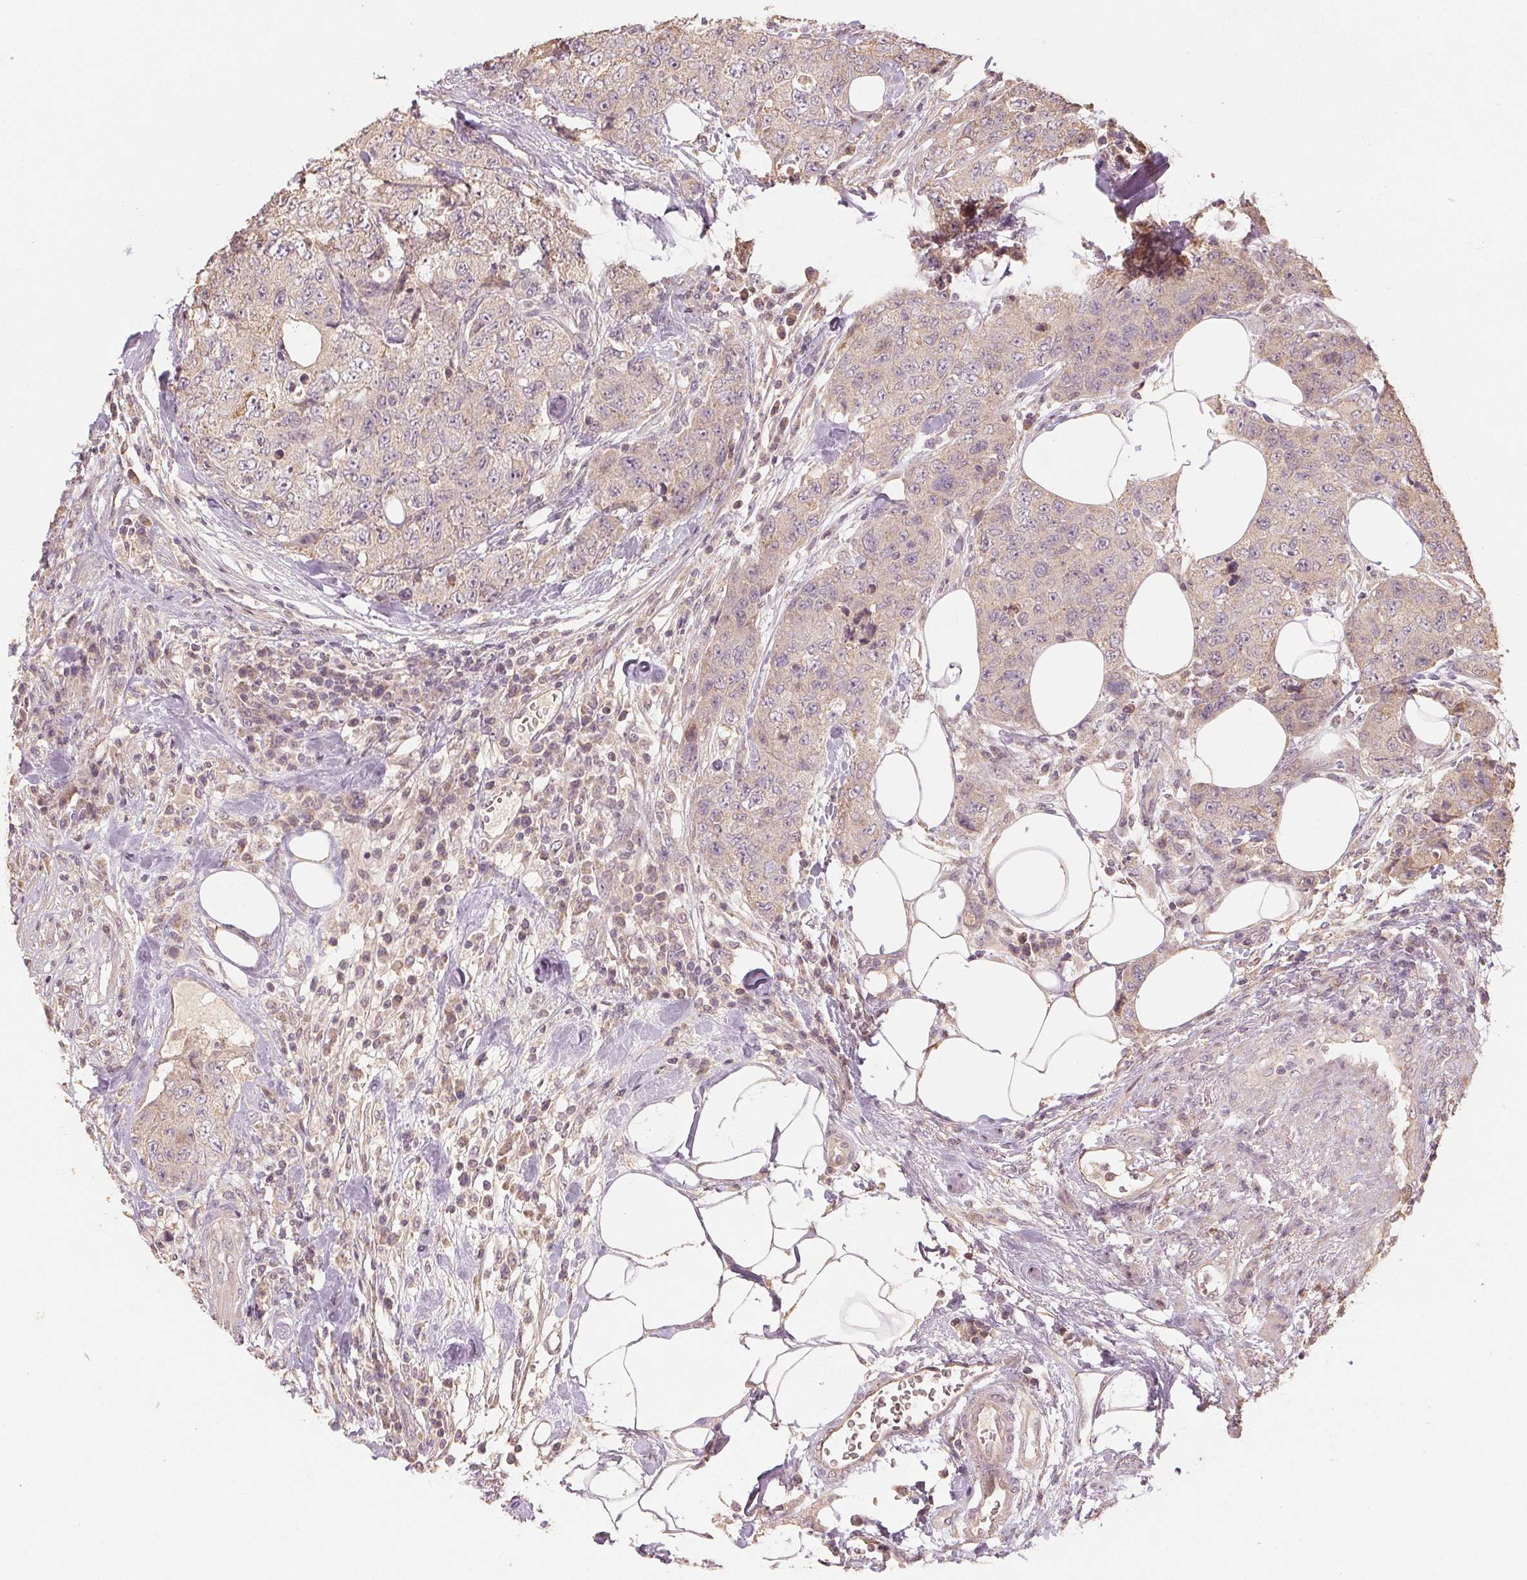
{"staining": {"intensity": "negative", "quantity": "none", "location": "none"}, "tissue": "urothelial cancer", "cell_type": "Tumor cells", "image_type": "cancer", "snomed": [{"axis": "morphology", "description": "Urothelial carcinoma, High grade"}, {"axis": "topography", "description": "Urinary bladder"}], "caption": "The histopathology image reveals no significant expression in tumor cells of urothelial carcinoma (high-grade).", "gene": "COX14", "patient": {"sex": "female", "age": 78}}